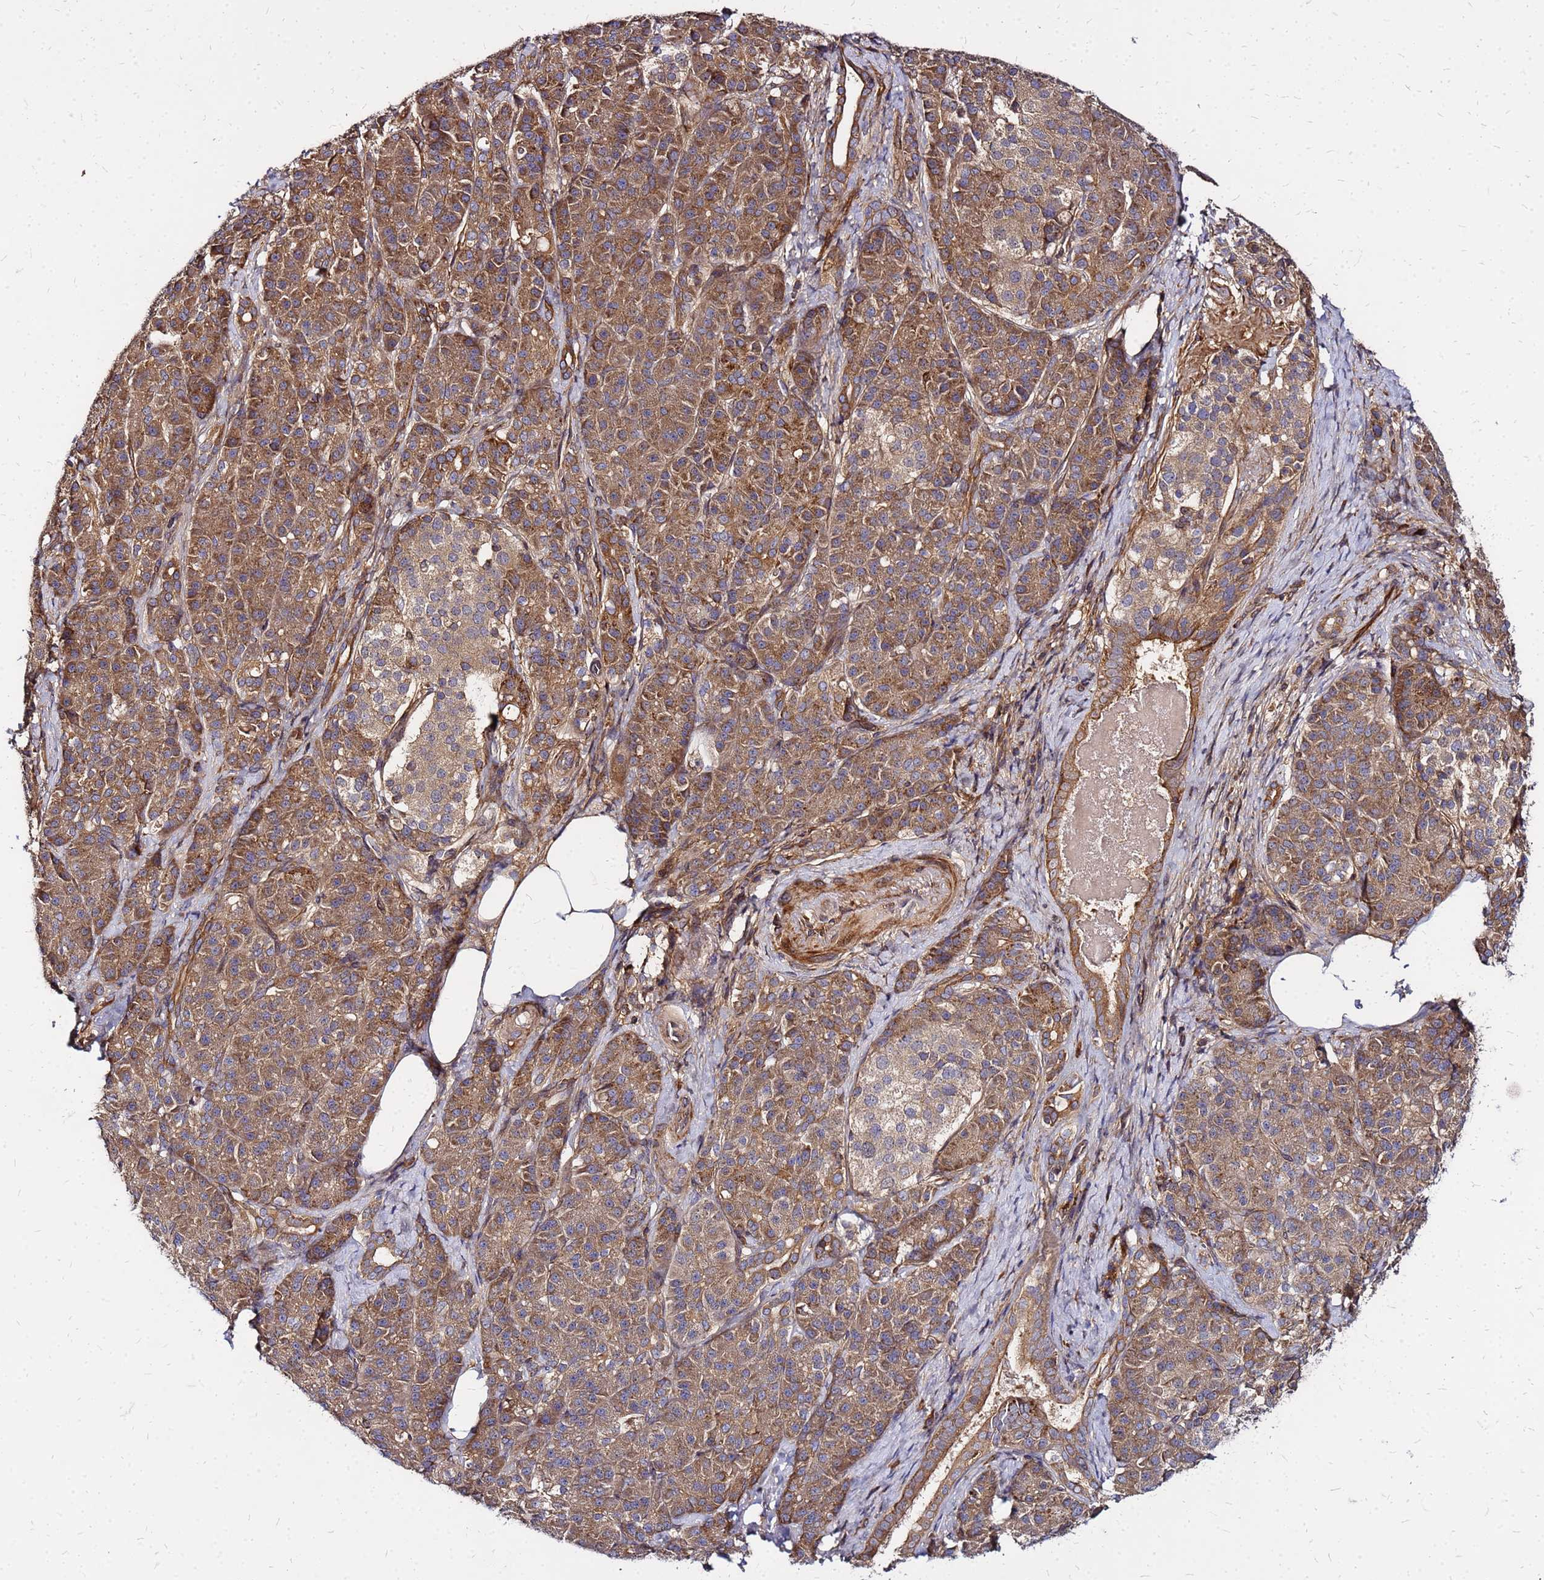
{"staining": {"intensity": "moderate", "quantity": ">75%", "location": "cytoplasmic/membranous"}, "tissue": "pancreatic cancer", "cell_type": "Tumor cells", "image_type": "cancer", "snomed": [{"axis": "morphology", "description": "Adenocarcinoma, NOS"}, {"axis": "topography", "description": "Pancreas"}], "caption": "Human pancreatic cancer (adenocarcinoma) stained for a protein (brown) reveals moderate cytoplasmic/membranous positive positivity in approximately >75% of tumor cells.", "gene": "CYBC1", "patient": {"sex": "male", "age": 57}}